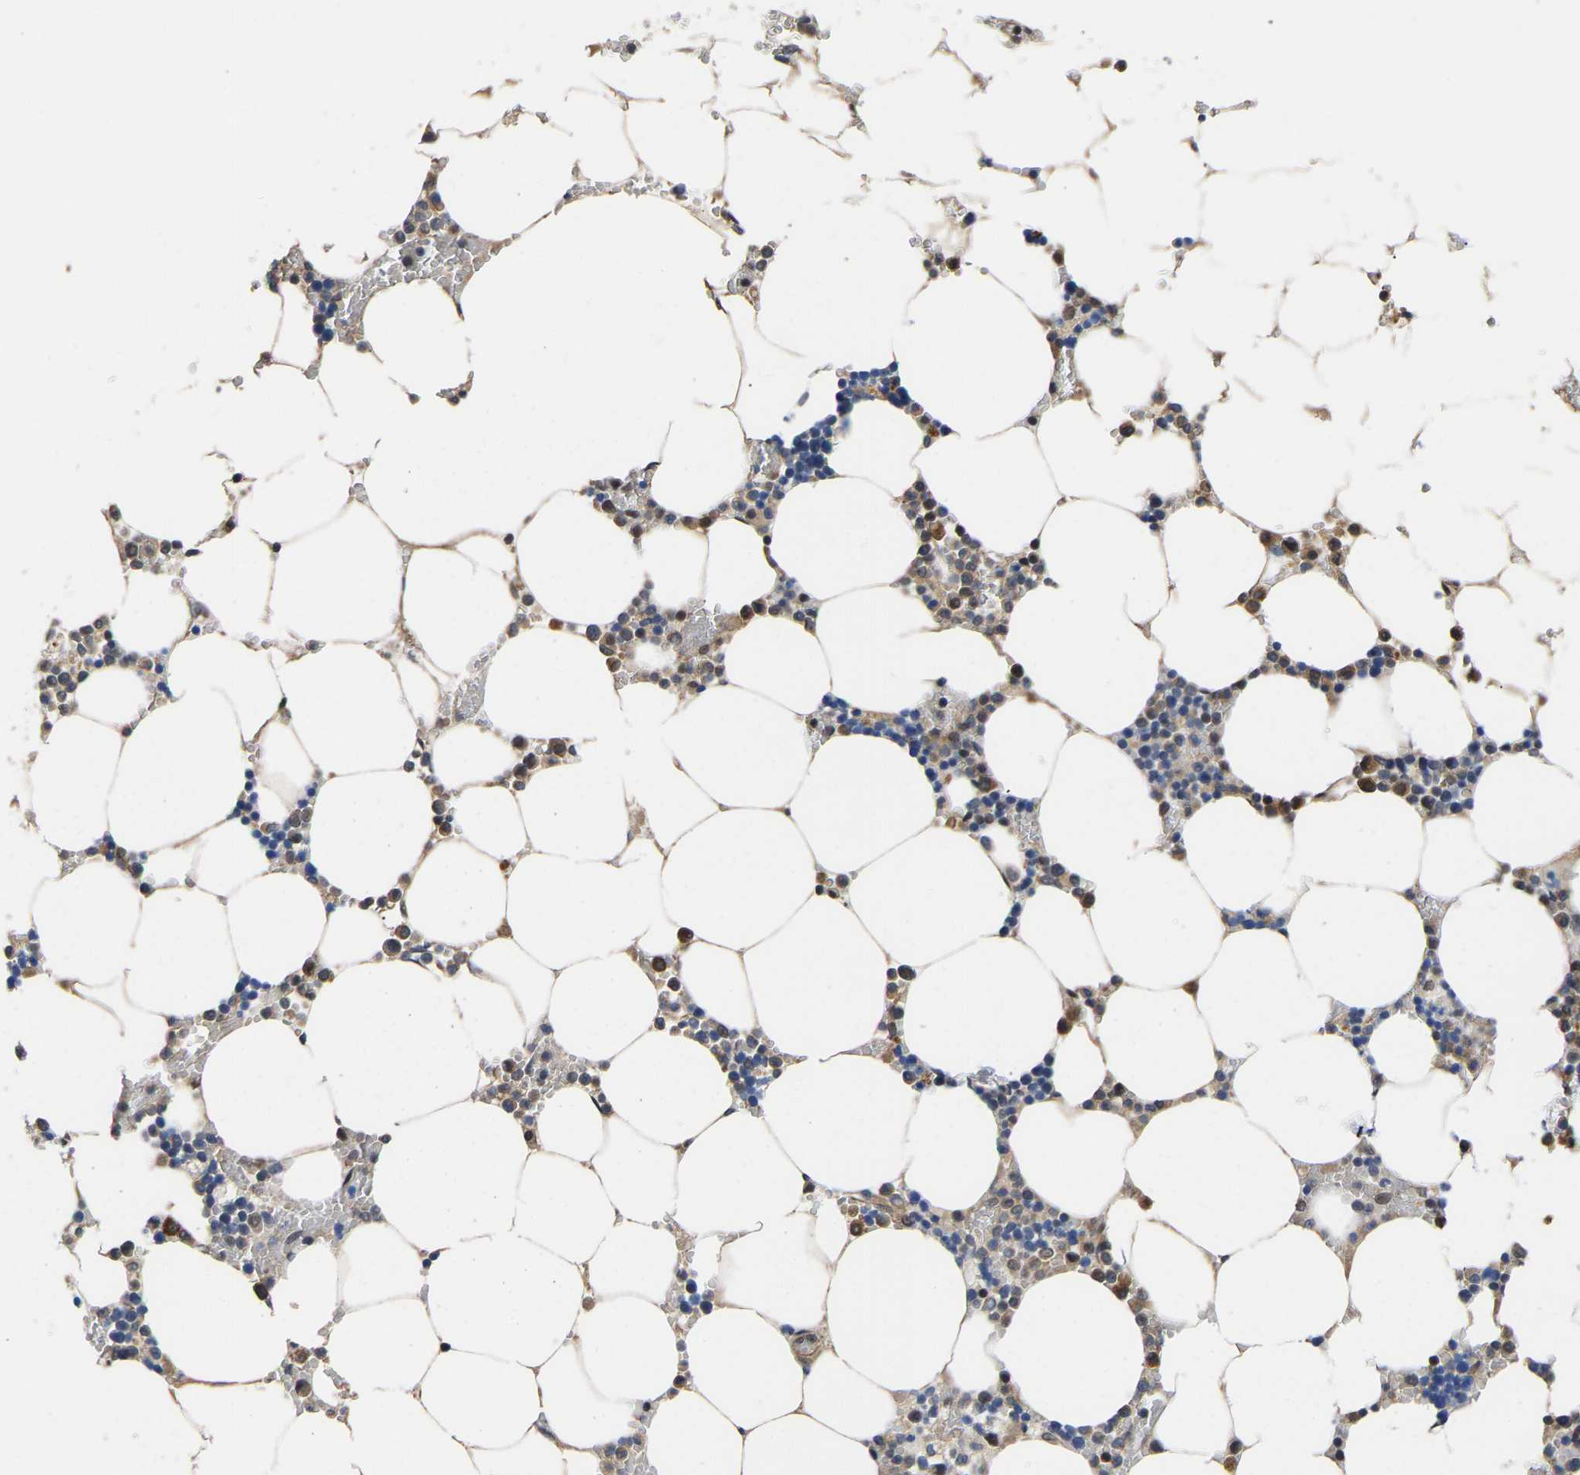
{"staining": {"intensity": "moderate", "quantity": "25%-75%", "location": "cytoplasmic/membranous"}, "tissue": "bone marrow", "cell_type": "Hematopoietic cells", "image_type": "normal", "snomed": [{"axis": "morphology", "description": "Normal tissue, NOS"}, {"axis": "topography", "description": "Bone marrow"}], "caption": "Benign bone marrow demonstrates moderate cytoplasmic/membranous expression in approximately 25%-75% of hematopoietic cells, visualized by immunohistochemistry. (DAB (3,3'-diaminobenzidine) IHC, brown staining for protein, blue staining for nuclei).", "gene": "METTL16", "patient": {"sex": "male", "age": 70}}